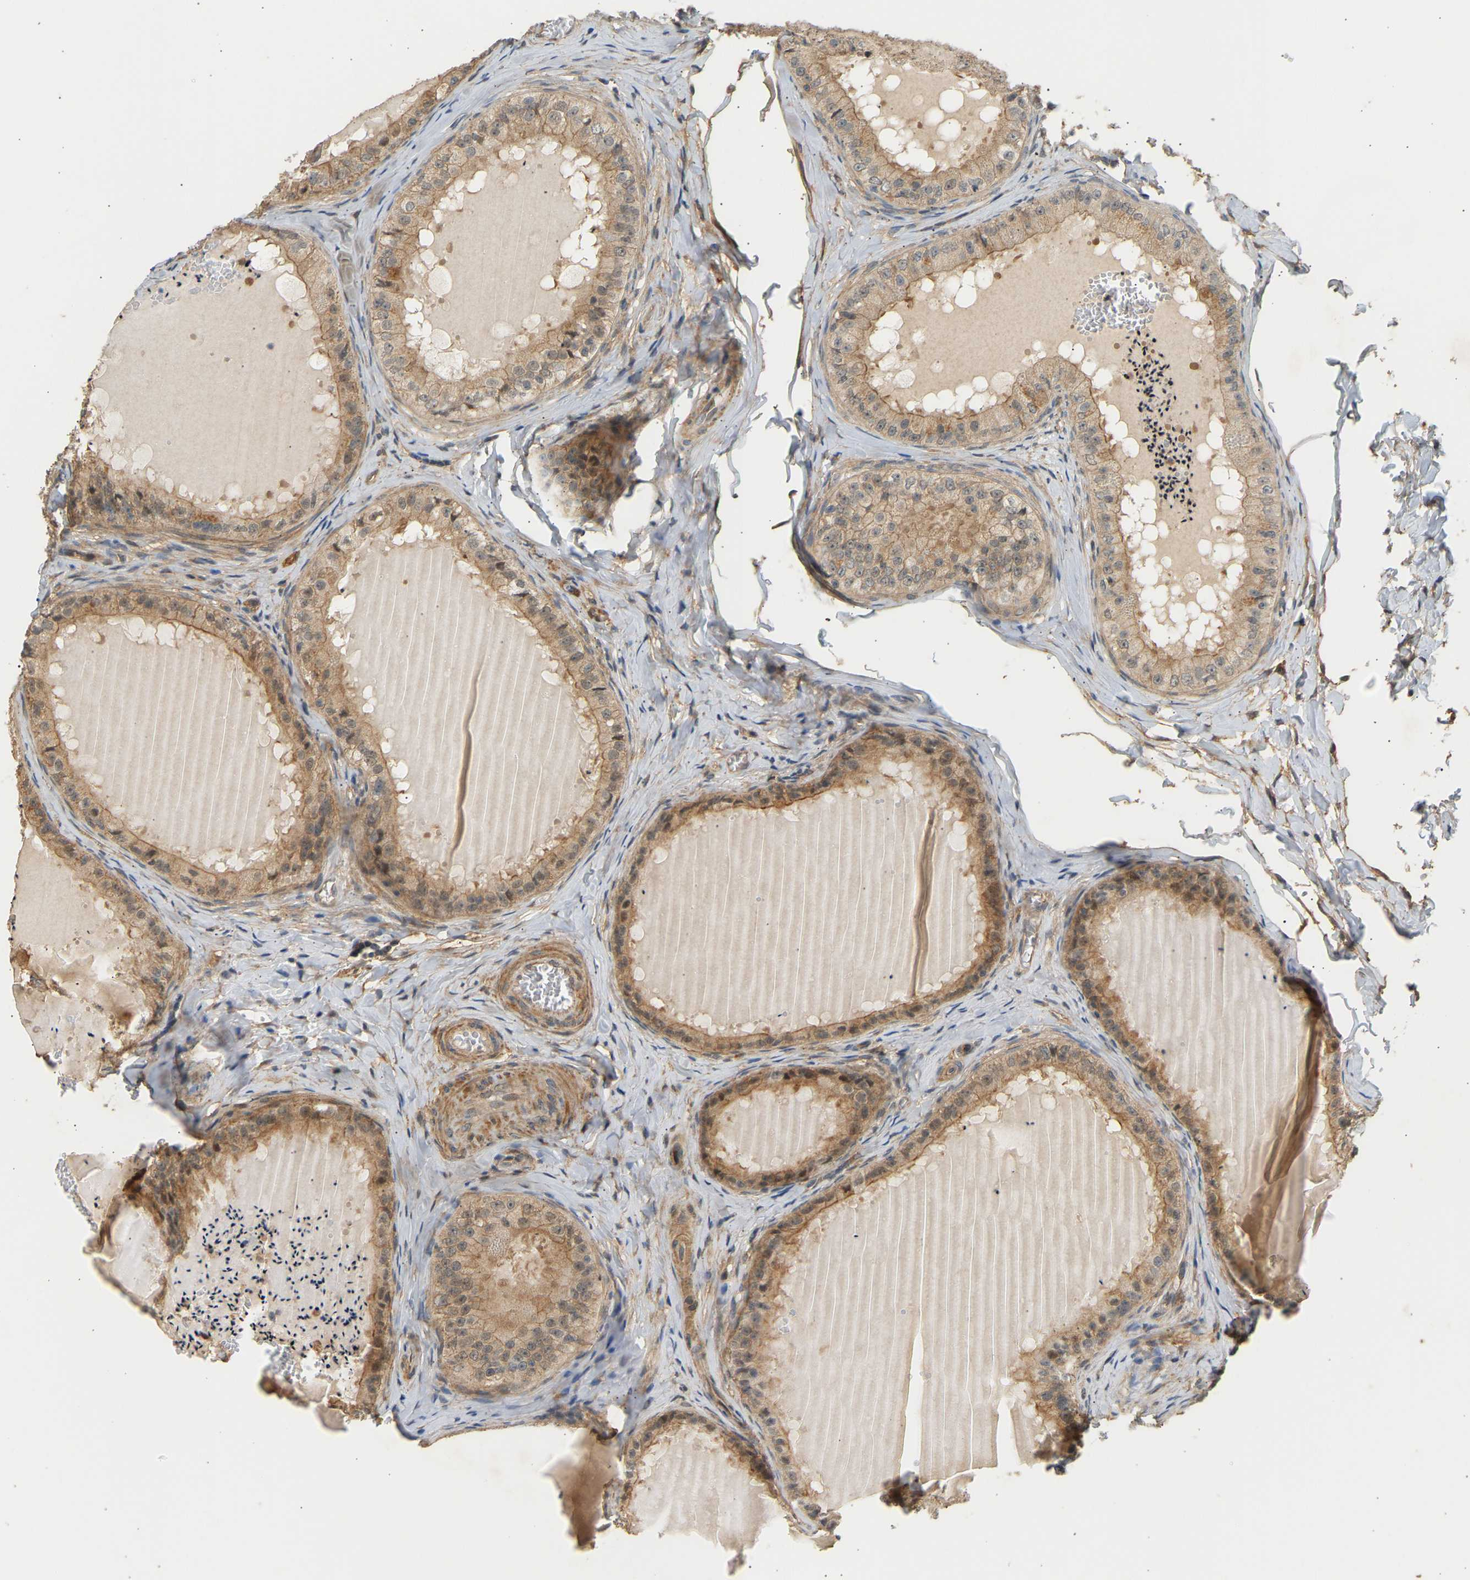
{"staining": {"intensity": "moderate", "quantity": ">75%", "location": "cytoplasmic/membranous"}, "tissue": "epididymis", "cell_type": "Glandular cells", "image_type": "normal", "snomed": [{"axis": "morphology", "description": "Normal tissue, NOS"}, {"axis": "topography", "description": "Epididymis"}], "caption": "Immunohistochemistry (IHC) (DAB) staining of normal epididymis exhibits moderate cytoplasmic/membranous protein expression in about >75% of glandular cells.", "gene": "RGL1", "patient": {"sex": "male", "age": 31}}